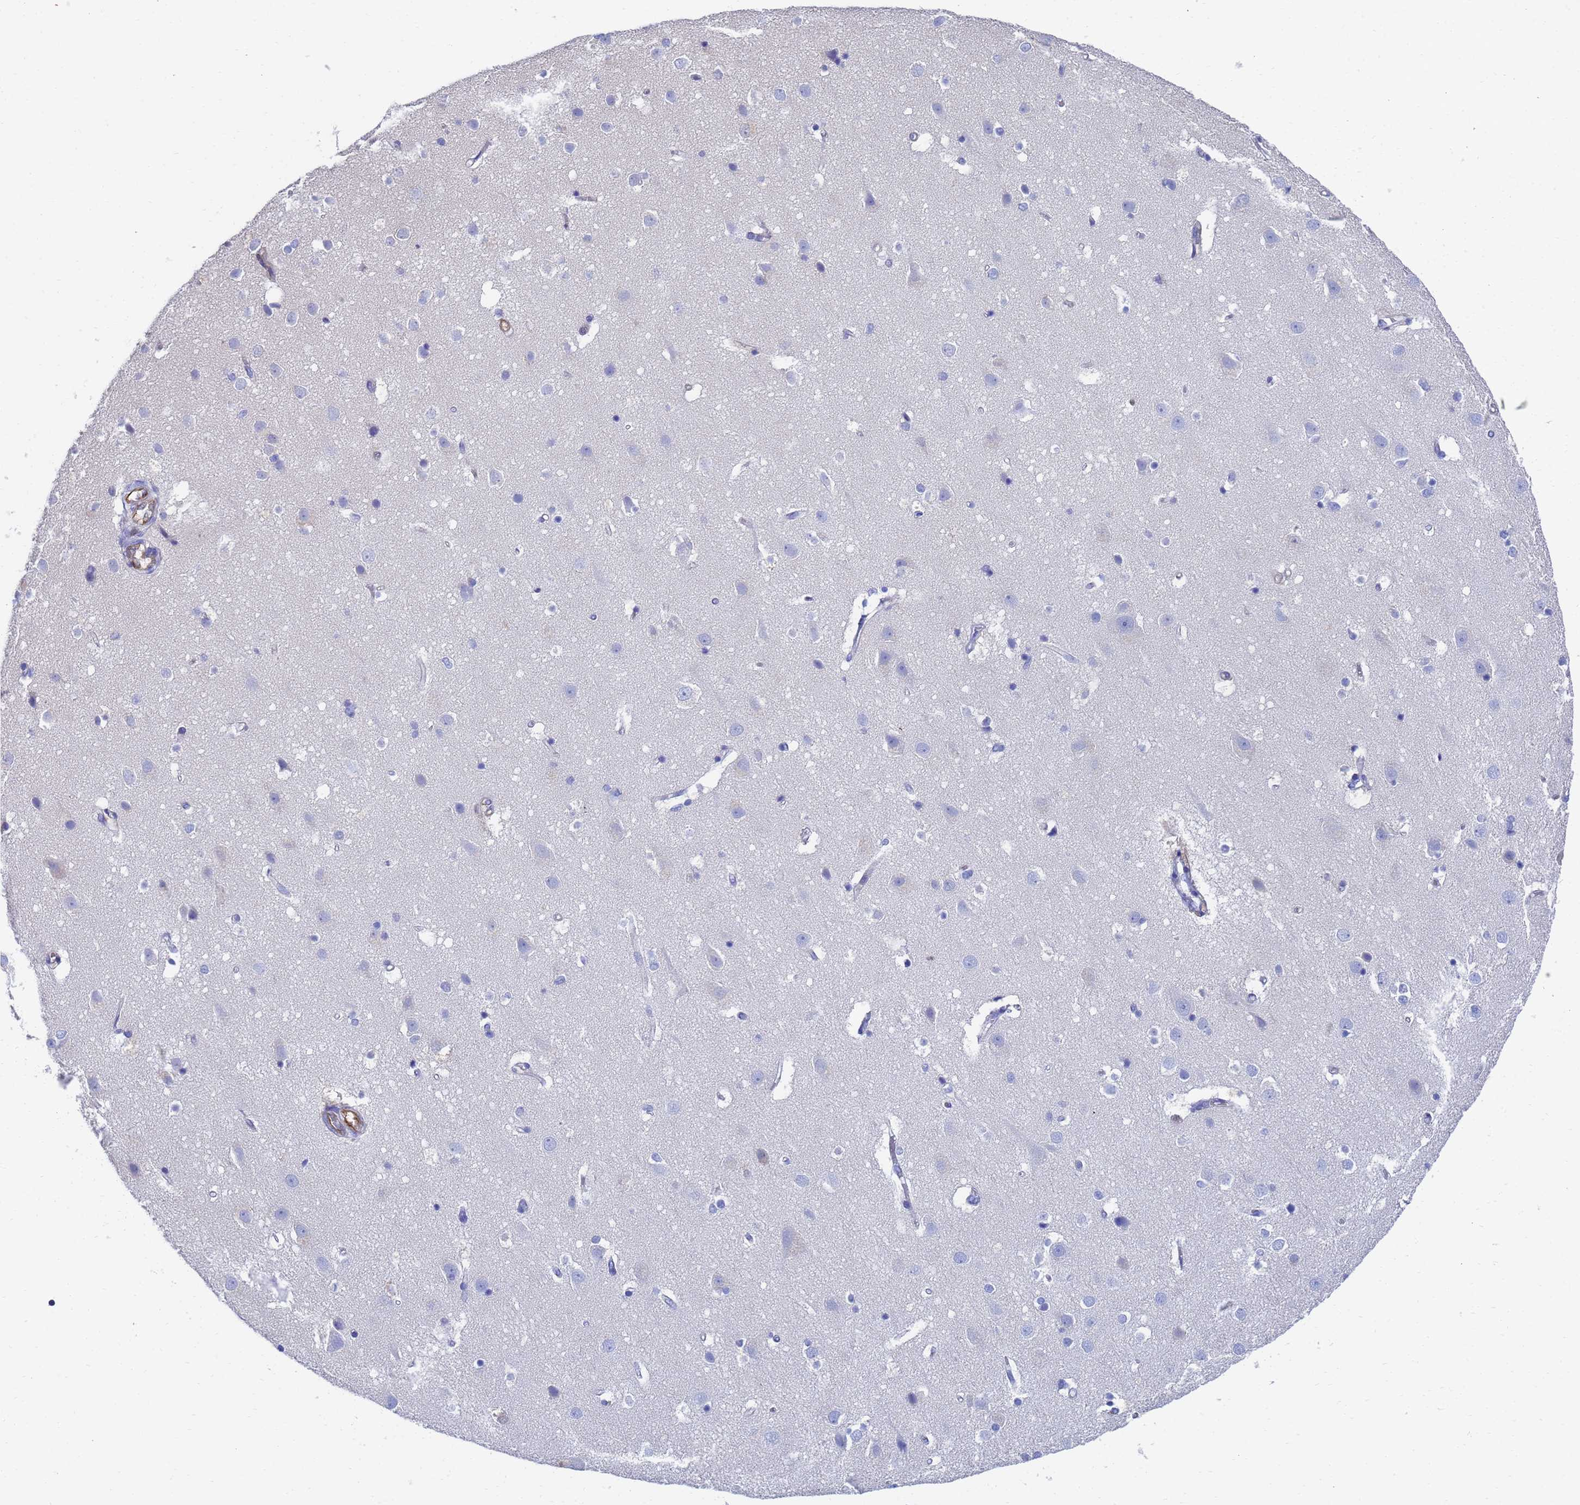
{"staining": {"intensity": "moderate", "quantity": "<25%", "location": "cytoplasmic/membranous"}, "tissue": "cerebral cortex", "cell_type": "Endothelial cells", "image_type": "normal", "snomed": [{"axis": "morphology", "description": "Normal tissue, NOS"}, {"axis": "topography", "description": "Cerebral cortex"}], "caption": "Cerebral cortex stained with DAB (3,3'-diaminobenzidine) immunohistochemistry displays low levels of moderate cytoplasmic/membranous positivity in approximately <25% of endothelial cells. (Brightfield microscopy of DAB IHC at high magnification).", "gene": "GCHFR", "patient": {"sex": "male", "age": 54}}